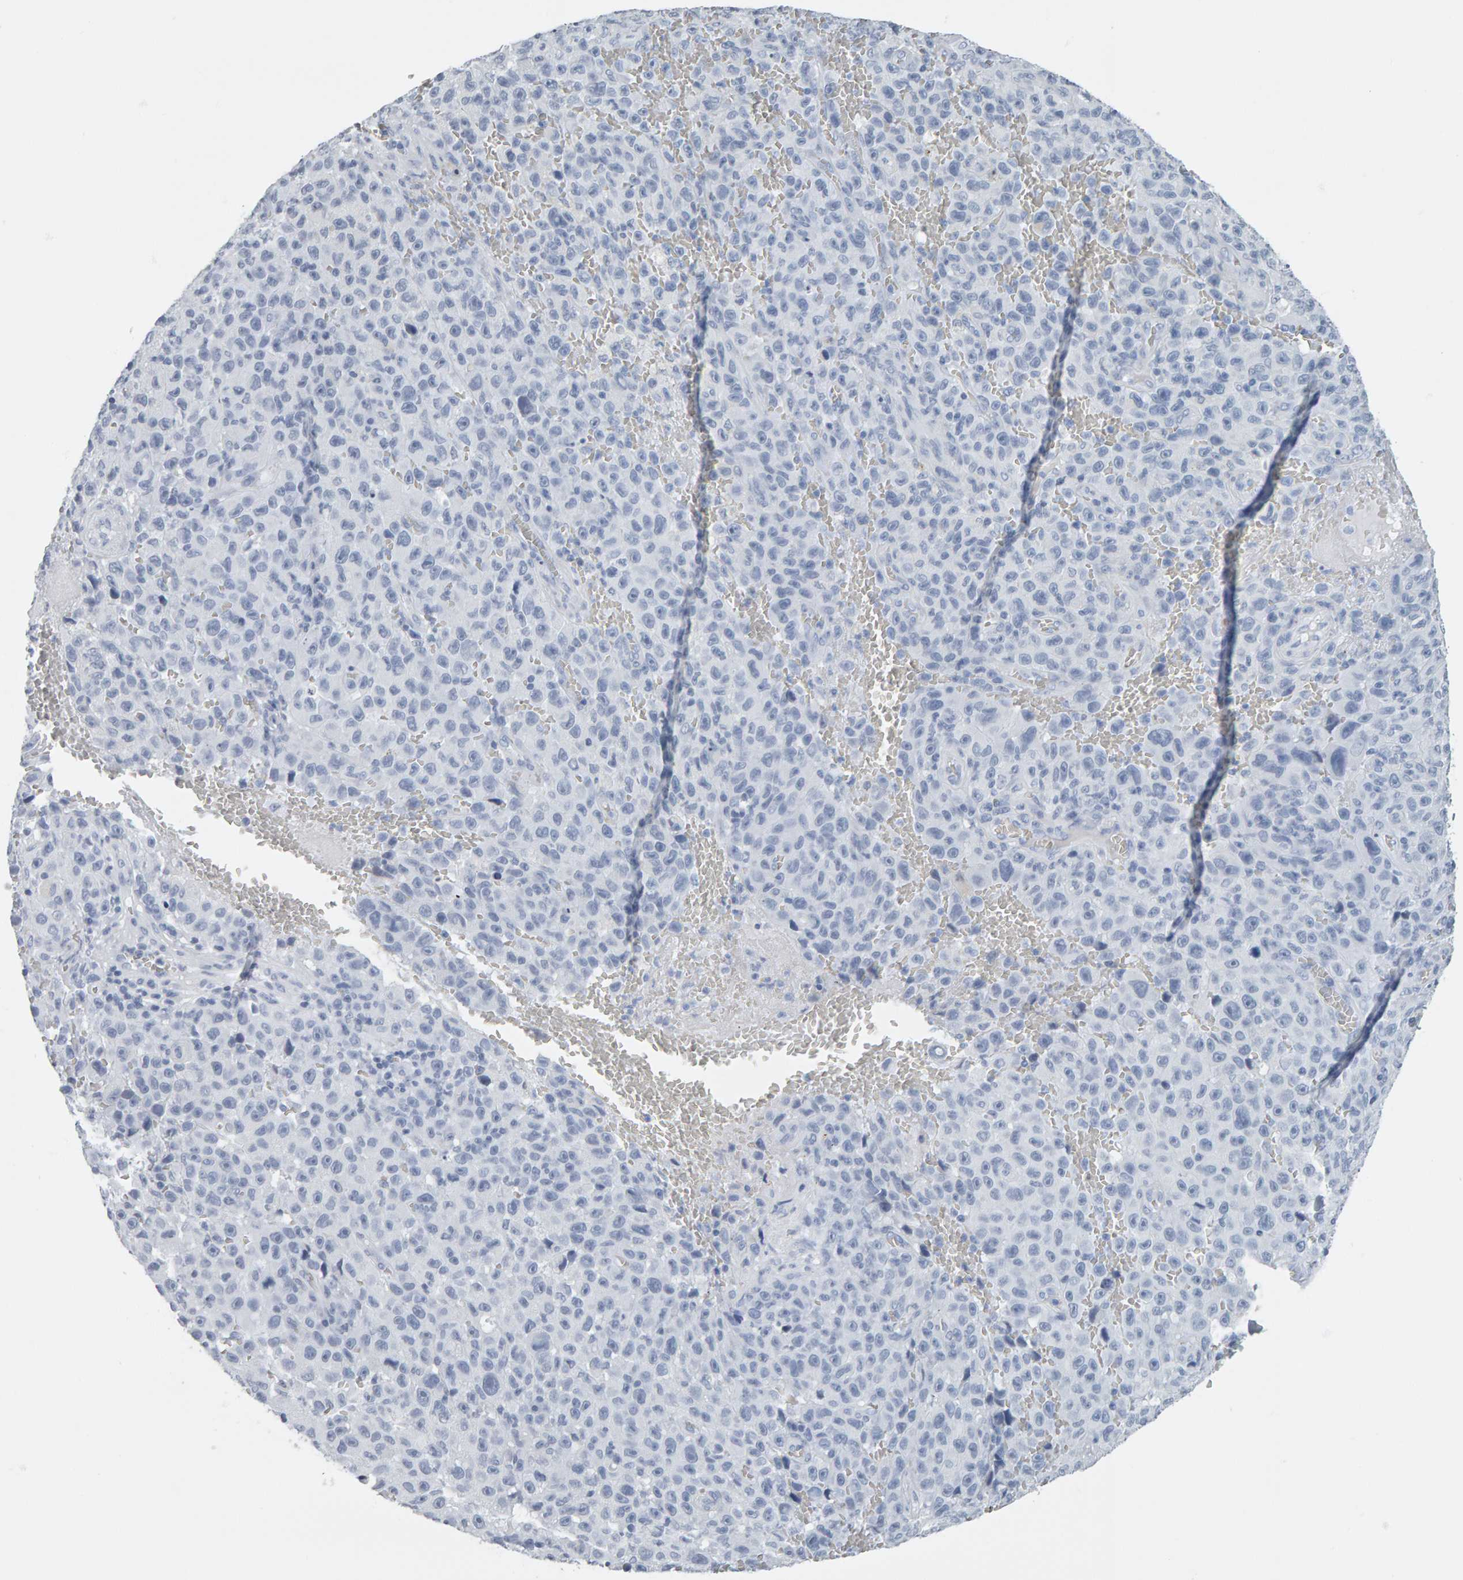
{"staining": {"intensity": "negative", "quantity": "none", "location": "none"}, "tissue": "melanoma", "cell_type": "Tumor cells", "image_type": "cancer", "snomed": [{"axis": "morphology", "description": "Malignant melanoma, NOS"}, {"axis": "topography", "description": "Skin"}], "caption": "Immunohistochemical staining of melanoma reveals no significant staining in tumor cells.", "gene": "SPACA3", "patient": {"sex": "female", "age": 82}}